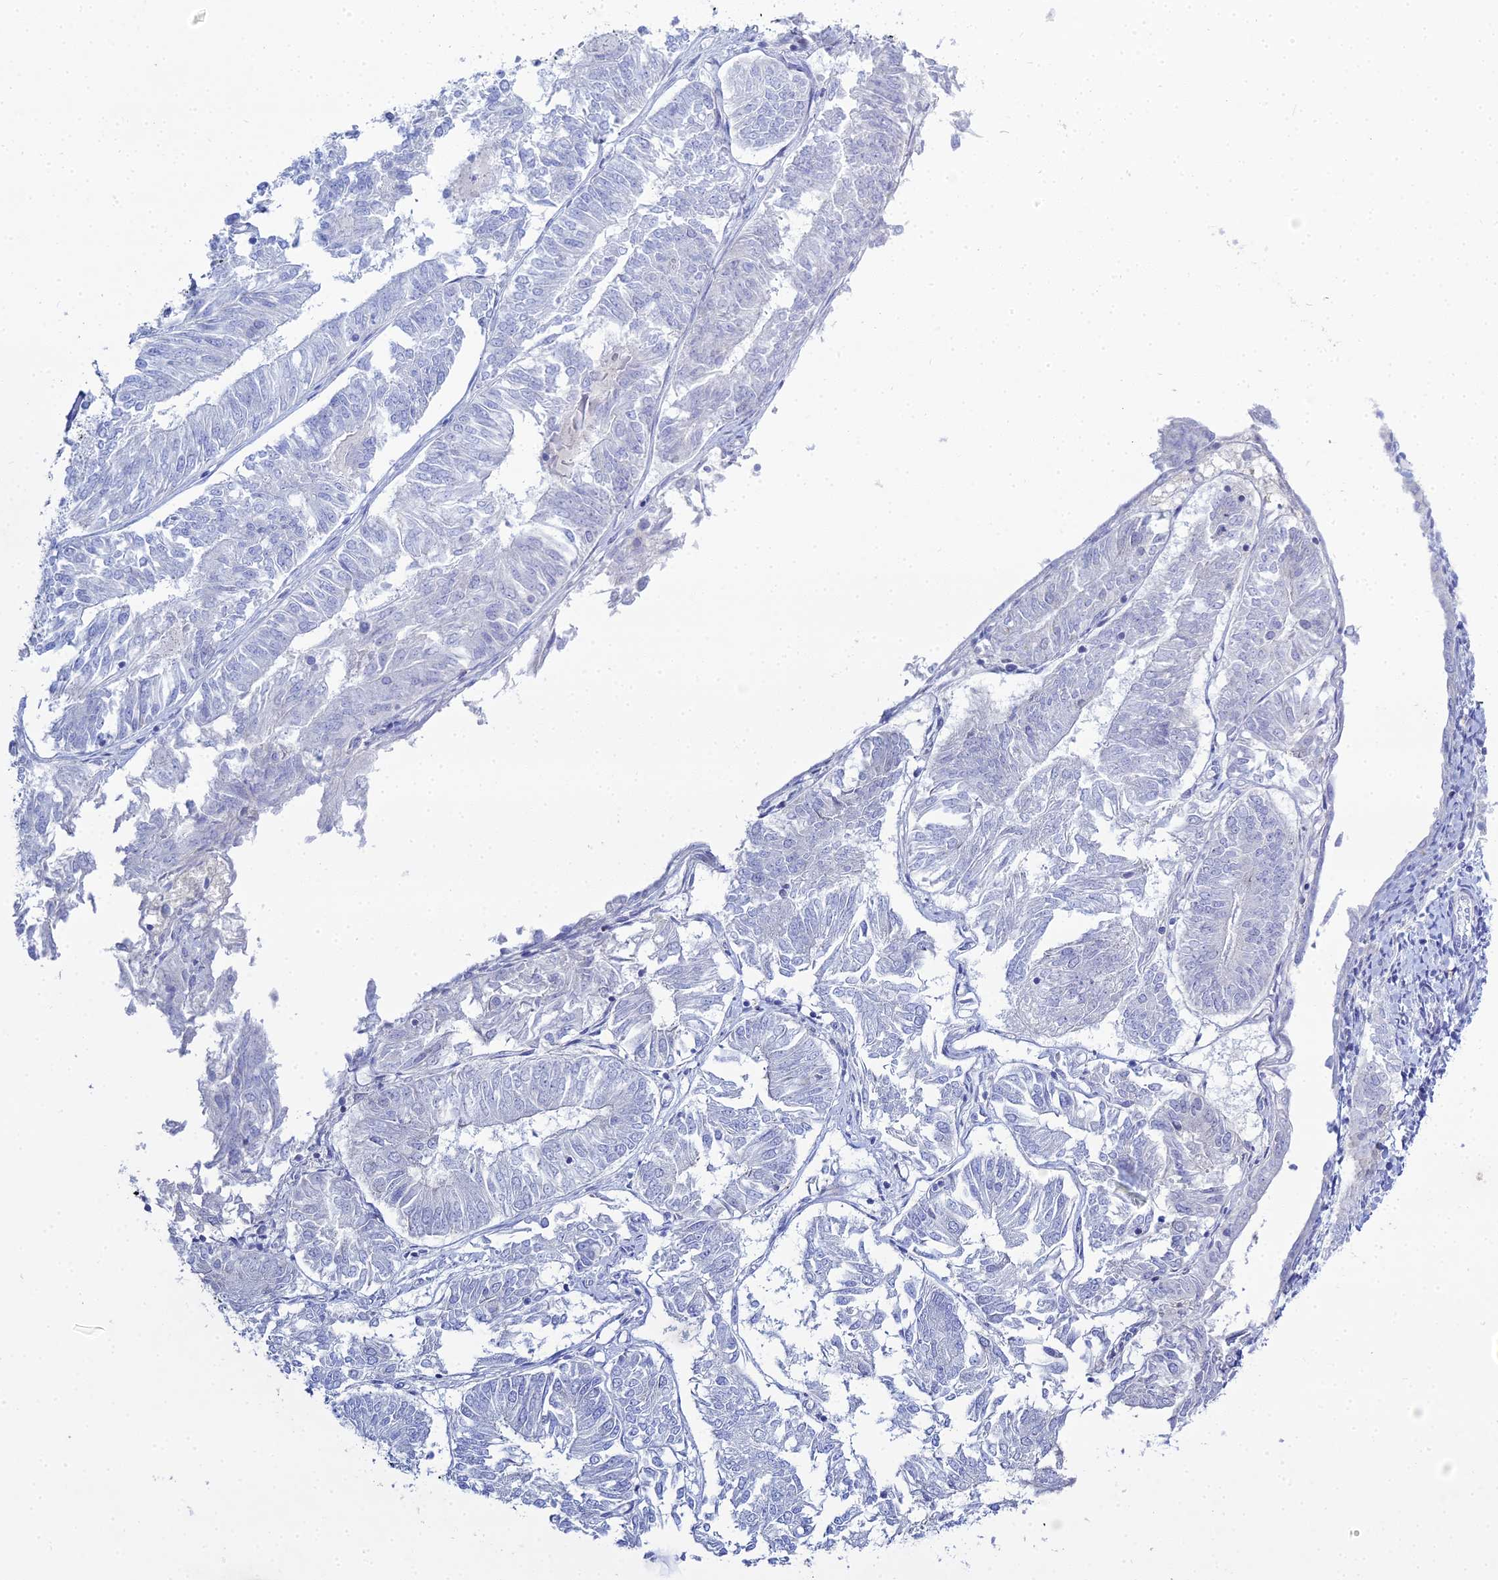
{"staining": {"intensity": "negative", "quantity": "none", "location": "none"}, "tissue": "endometrial cancer", "cell_type": "Tumor cells", "image_type": "cancer", "snomed": [{"axis": "morphology", "description": "Adenocarcinoma, NOS"}, {"axis": "topography", "description": "Endometrium"}], "caption": "A photomicrograph of endometrial cancer stained for a protein shows no brown staining in tumor cells.", "gene": "DHX34", "patient": {"sex": "female", "age": 58}}